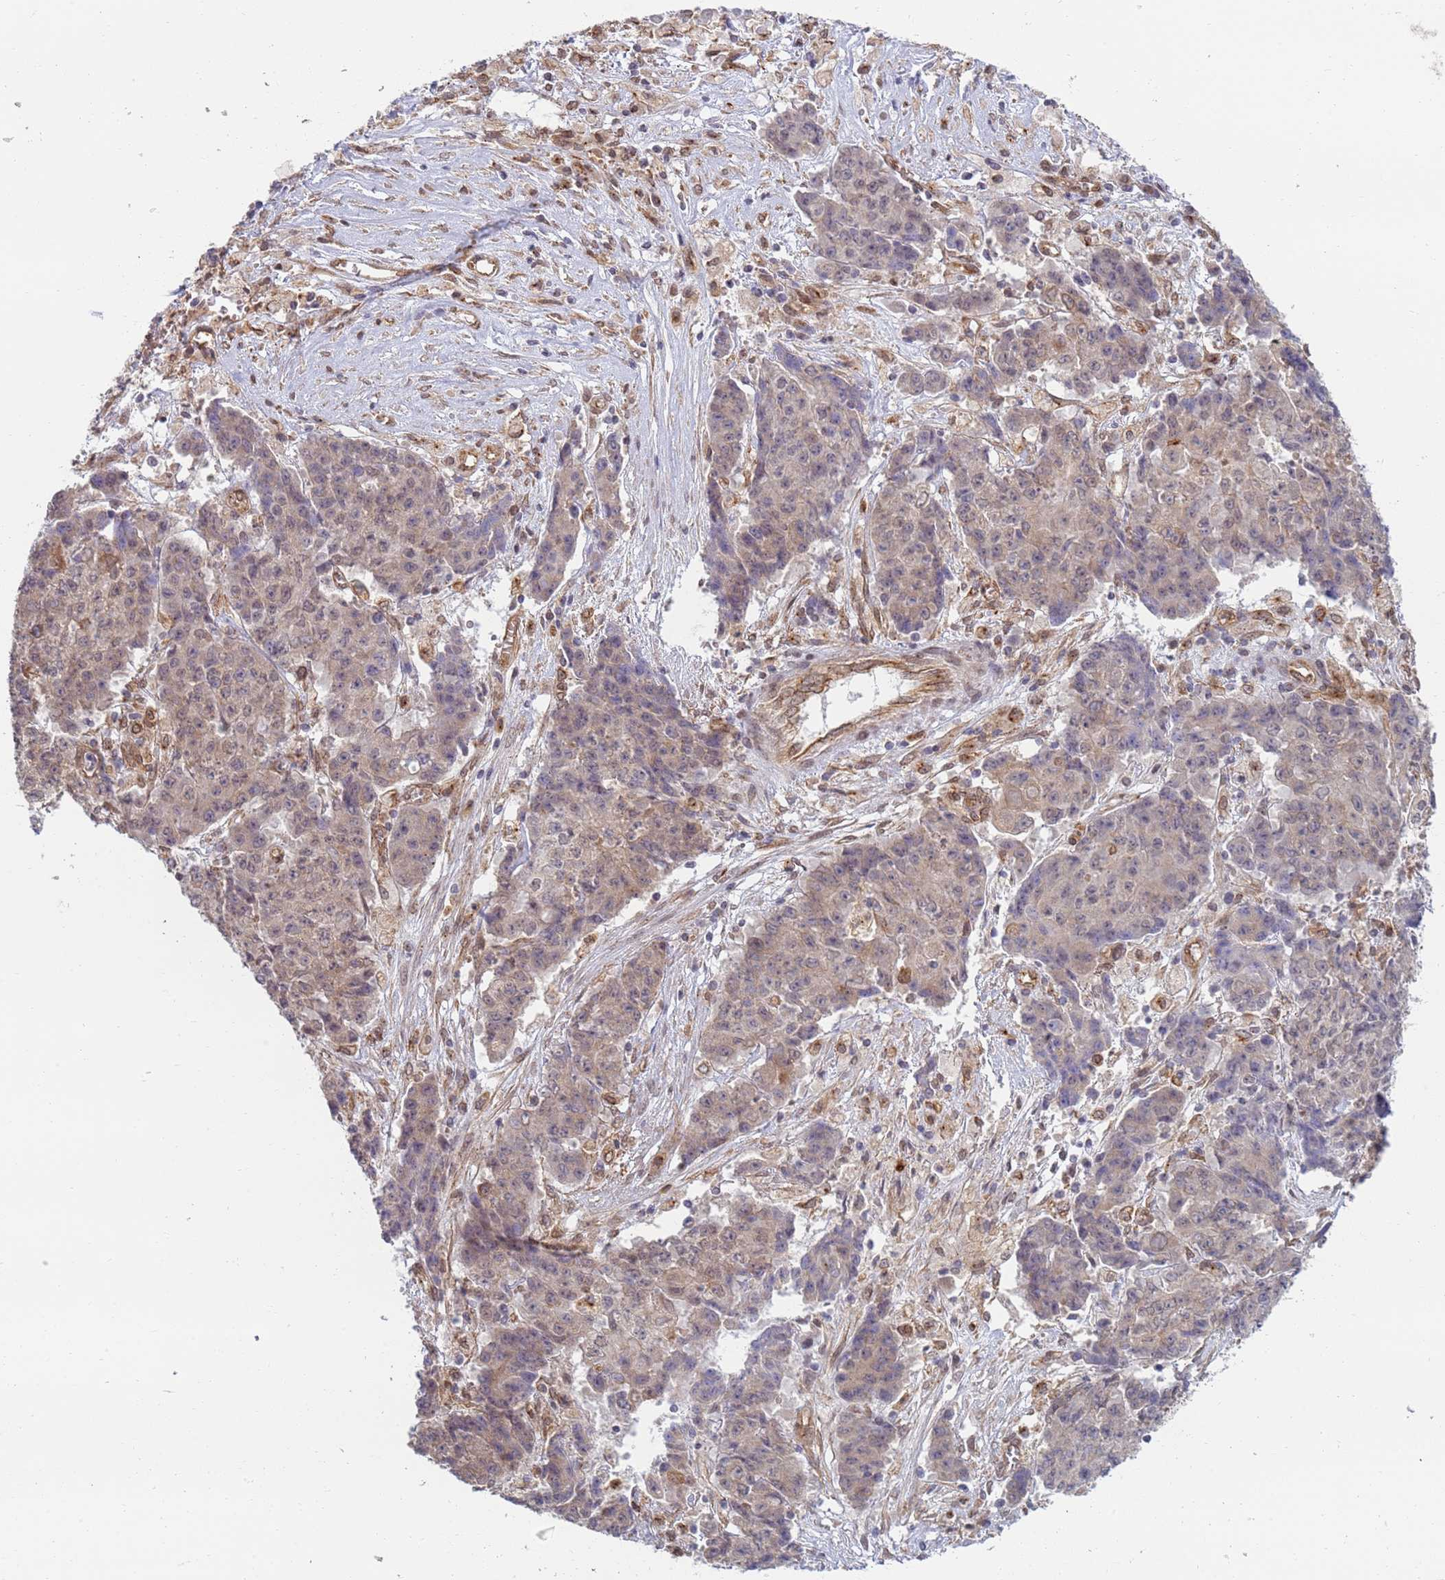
{"staining": {"intensity": "weak", "quantity": "25%-75%", "location": "cytoplasmic/membranous,nuclear"}, "tissue": "ovarian cancer", "cell_type": "Tumor cells", "image_type": "cancer", "snomed": [{"axis": "morphology", "description": "Carcinoma, endometroid"}, {"axis": "topography", "description": "Ovary"}], "caption": "Immunohistochemical staining of ovarian endometroid carcinoma exhibits low levels of weak cytoplasmic/membranous and nuclear protein staining in about 25%-75% of tumor cells.", "gene": "CEP170", "patient": {"sex": "female", "age": 42}}